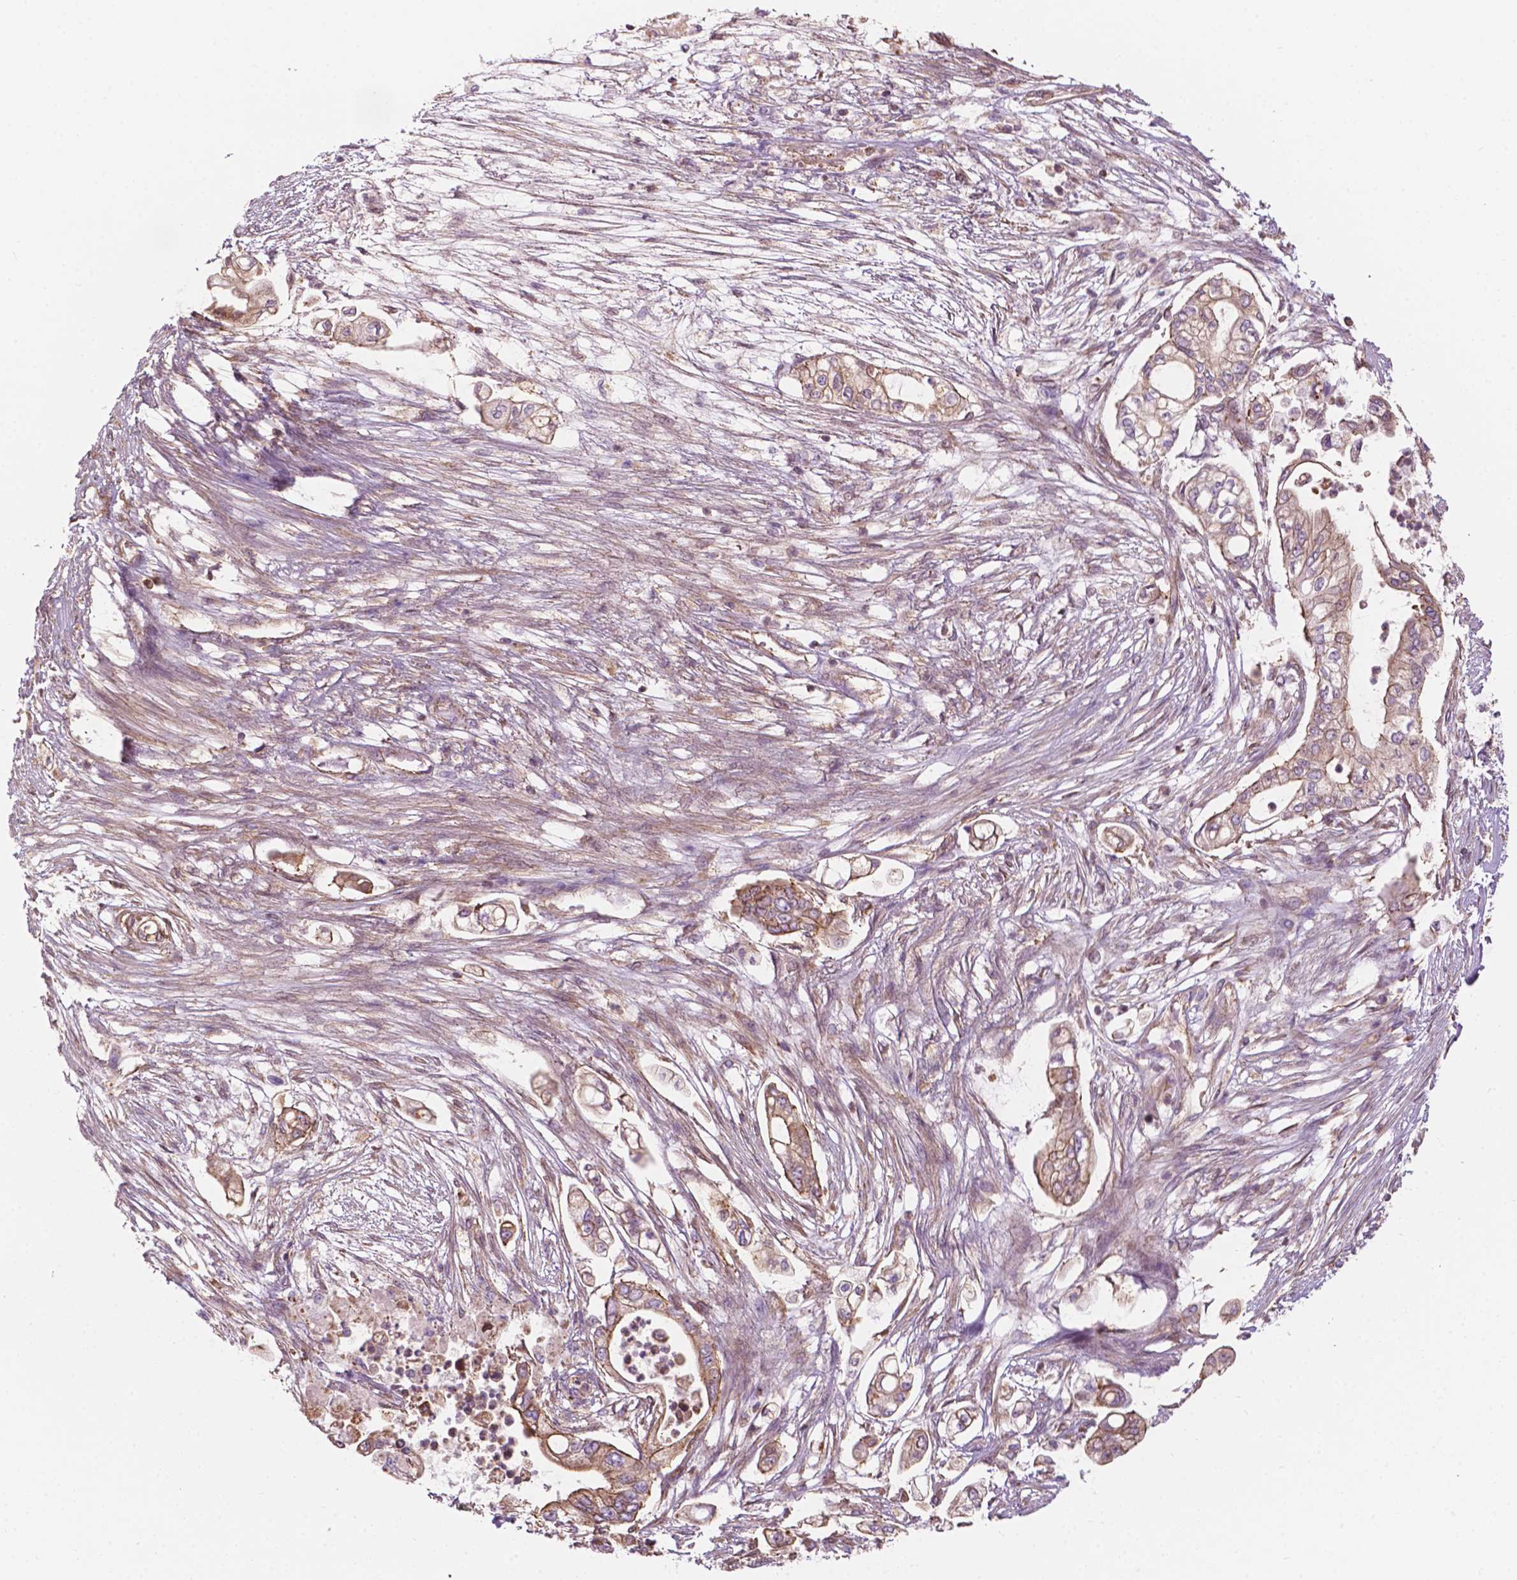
{"staining": {"intensity": "moderate", "quantity": ">75%", "location": "cytoplasmic/membranous"}, "tissue": "pancreatic cancer", "cell_type": "Tumor cells", "image_type": "cancer", "snomed": [{"axis": "morphology", "description": "Adenocarcinoma, NOS"}, {"axis": "topography", "description": "Pancreas"}], "caption": "Pancreatic cancer (adenocarcinoma) tissue demonstrates moderate cytoplasmic/membranous positivity in approximately >75% of tumor cells", "gene": "SURF4", "patient": {"sex": "female", "age": 69}}